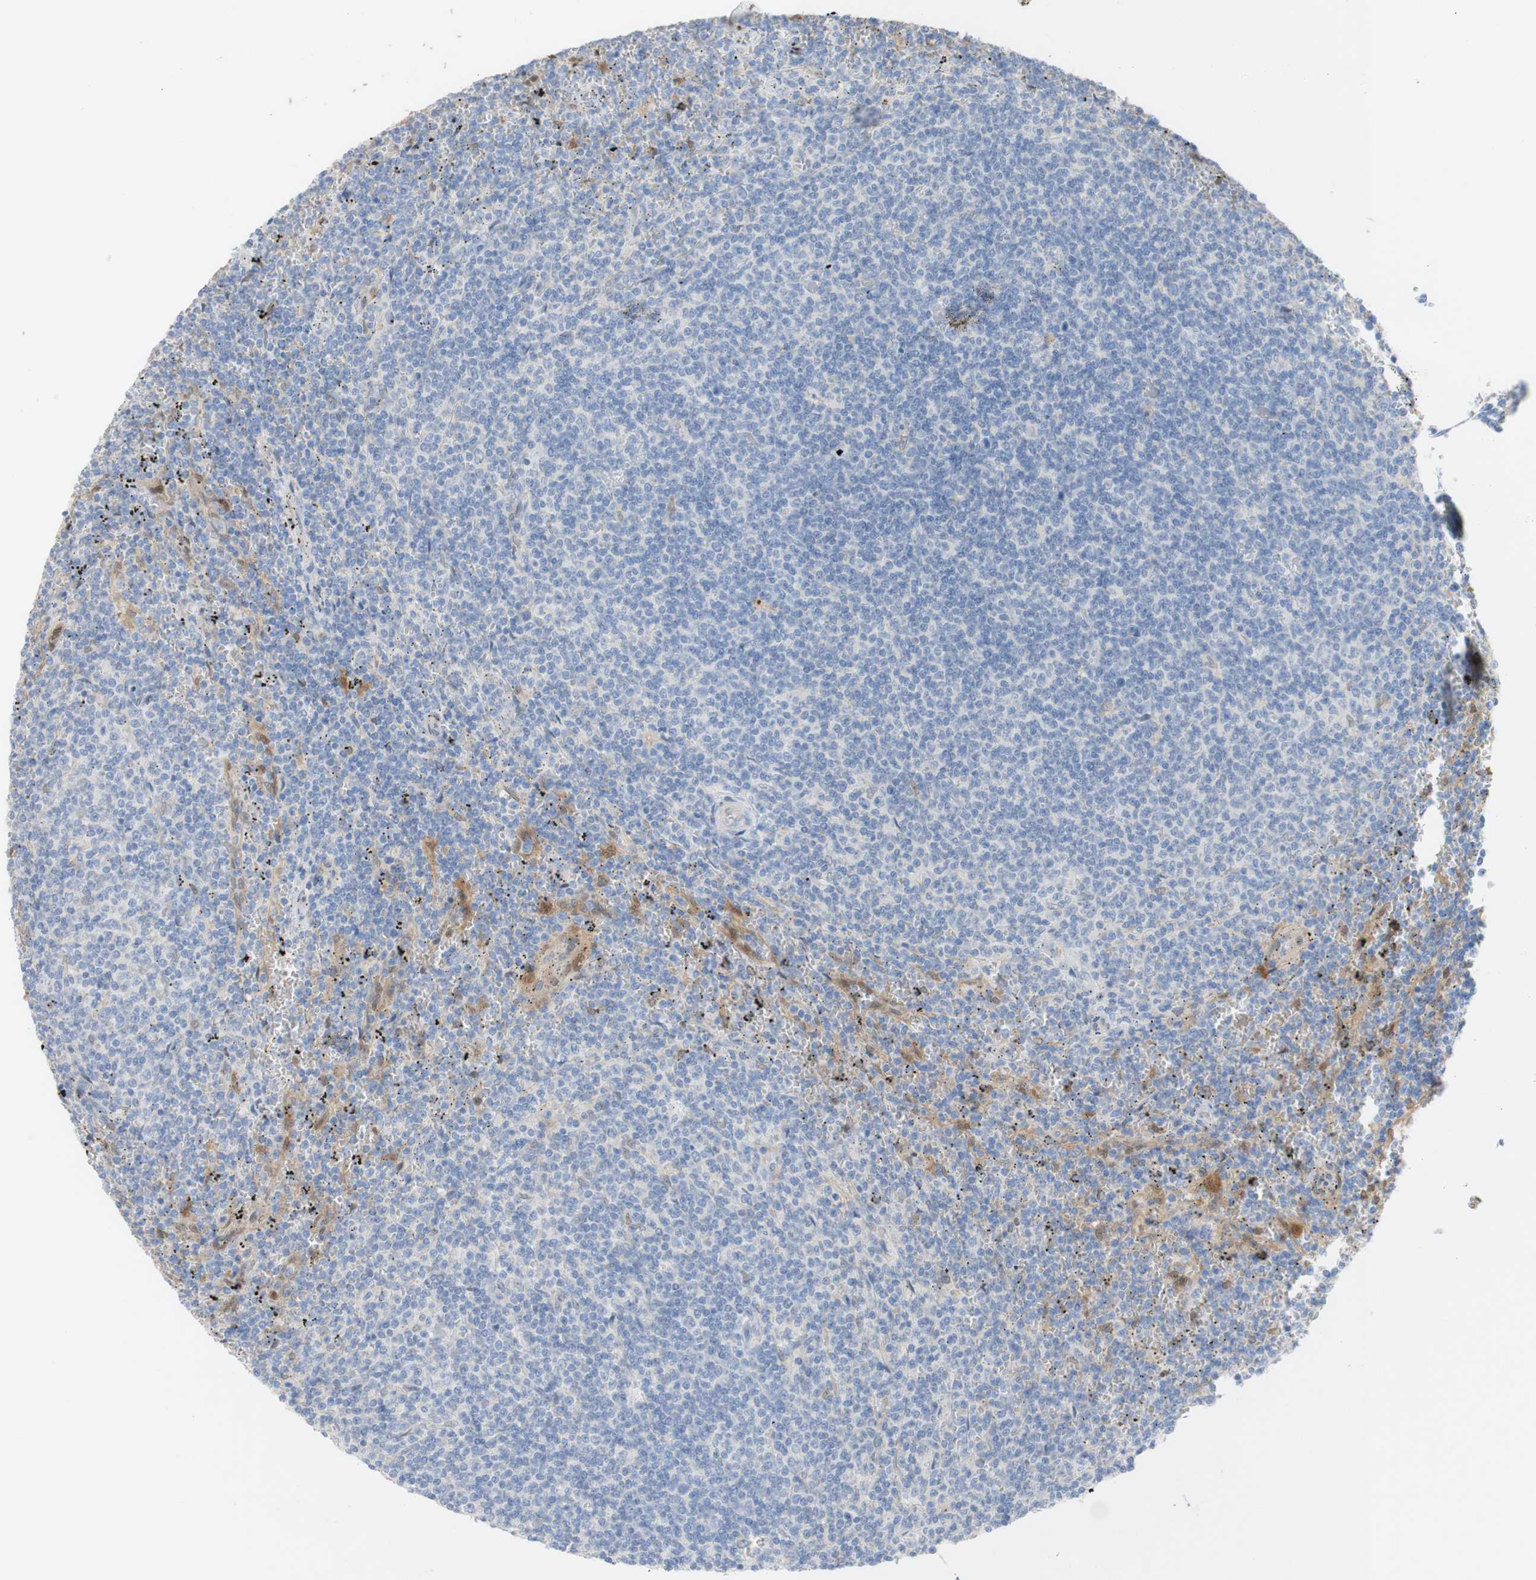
{"staining": {"intensity": "negative", "quantity": "none", "location": "none"}, "tissue": "lymphoma", "cell_type": "Tumor cells", "image_type": "cancer", "snomed": [{"axis": "morphology", "description": "Malignant lymphoma, non-Hodgkin's type, Low grade"}, {"axis": "topography", "description": "Spleen"}], "caption": "This is an immunohistochemistry micrograph of human low-grade malignant lymphoma, non-Hodgkin's type. There is no expression in tumor cells.", "gene": "SELENBP1", "patient": {"sex": "female", "age": 50}}